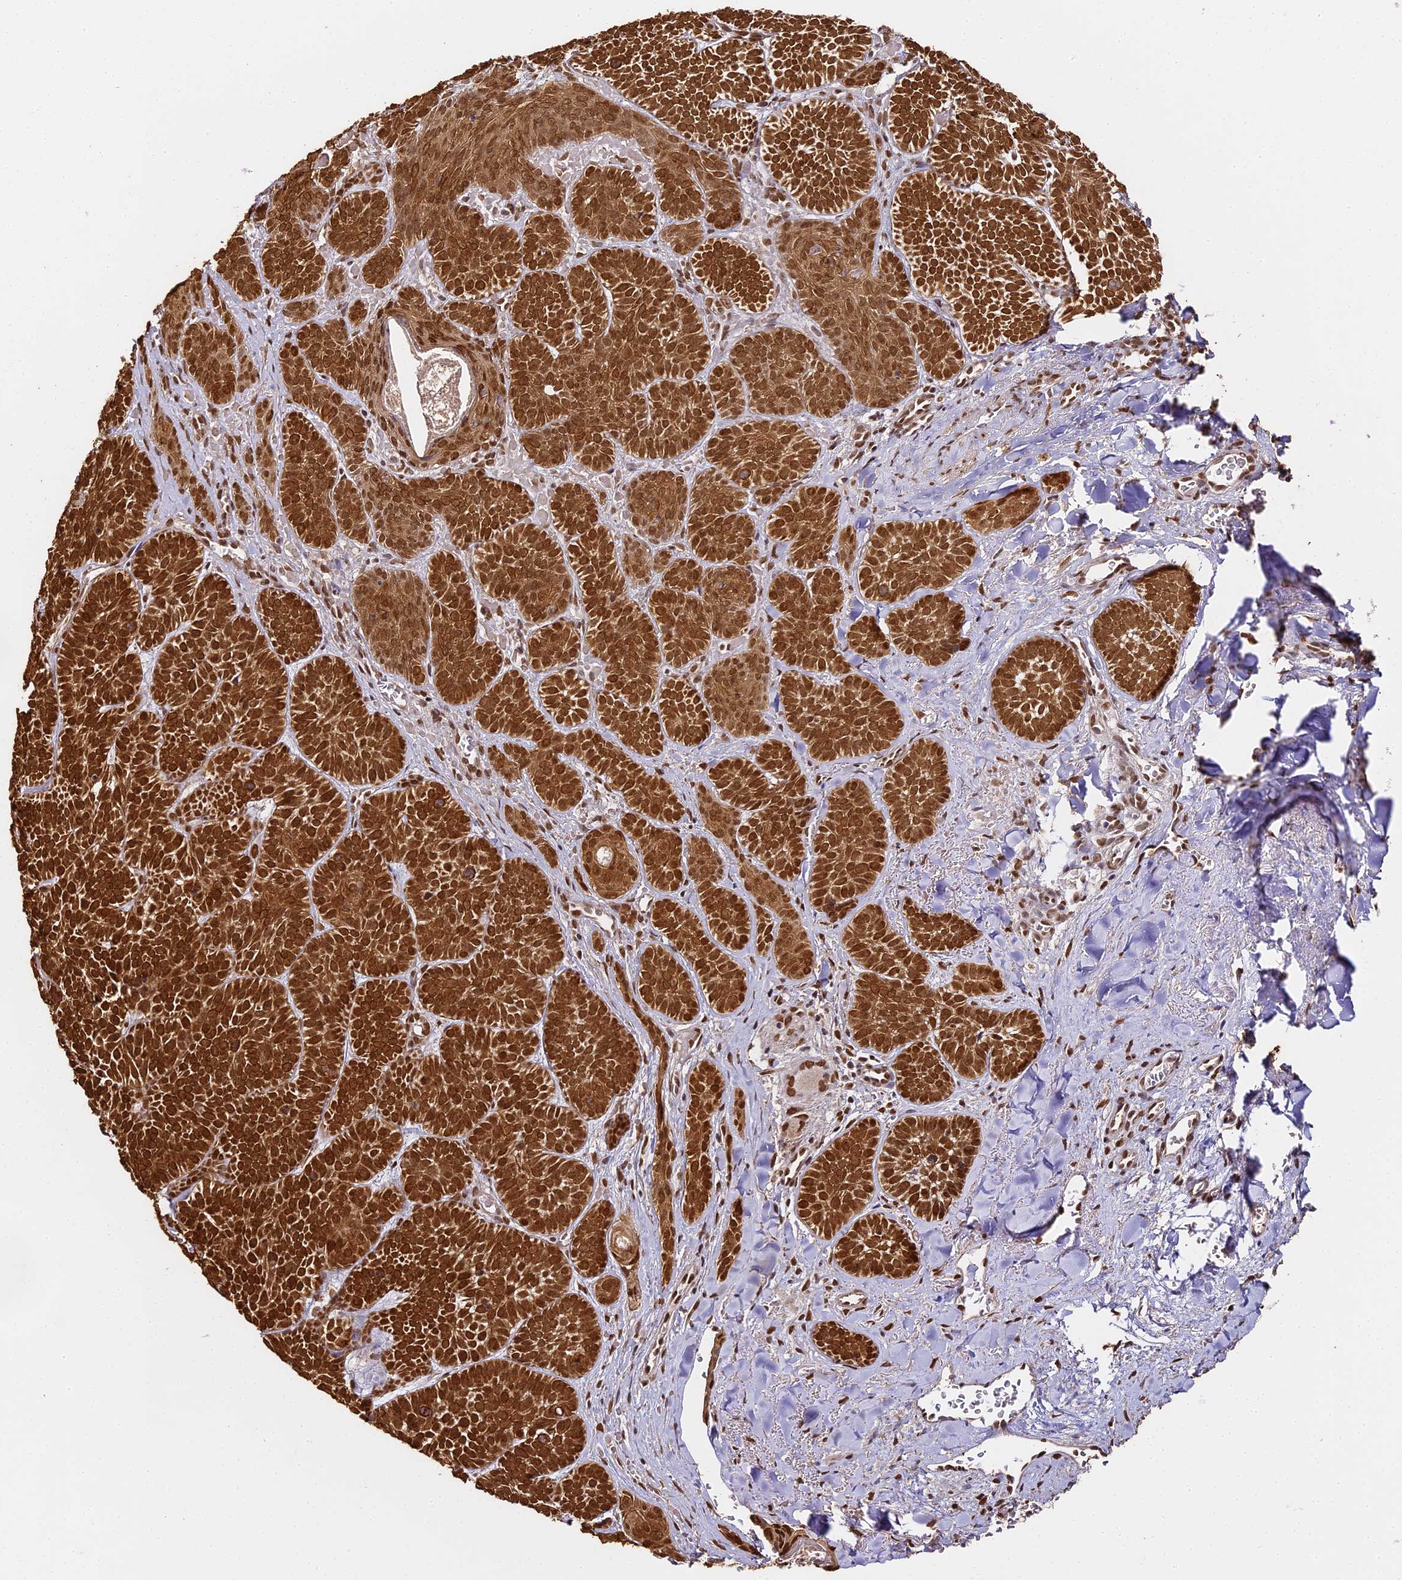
{"staining": {"intensity": "strong", "quantity": ">75%", "location": "cytoplasmic/membranous,nuclear"}, "tissue": "skin cancer", "cell_type": "Tumor cells", "image_type": "cancer", "snomed": [{"axis": "morphology", "description": "Basal cell carcinoma"}, {"axis": "topography", "description": "Skin"}], "caption": "Protein staining shows strong cytoplasmic/membranous and nuclear staining in approximately >75% of tumor cells in skin cancer.", "gene": "HNRNPA1", "patient": {"sex": "male", "age": 85}}